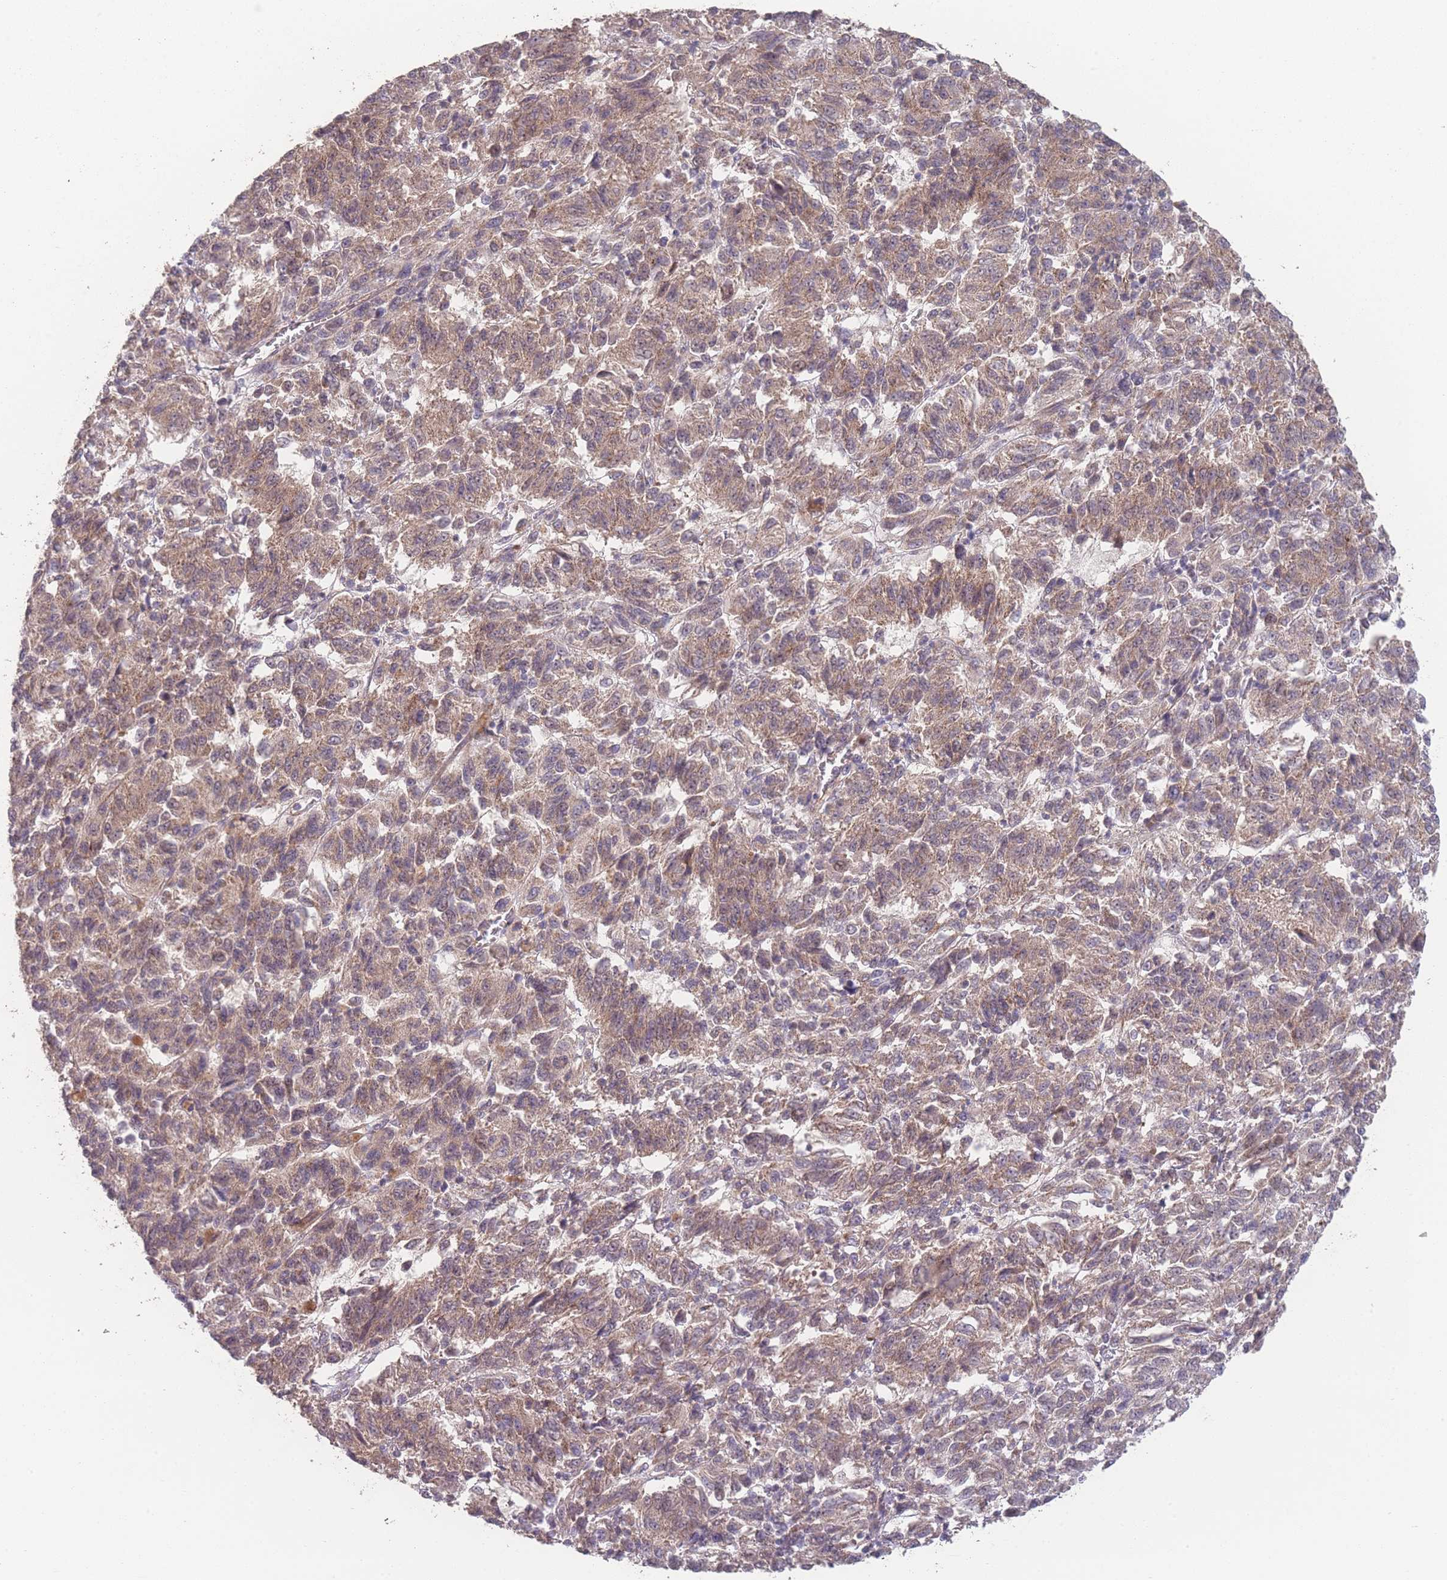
{"staining": {"intensity": "weak", "quantity": ">75%", "location": "cytoplasmic/membranous"}, "tissue": "melanoma", "cell_type": "Tumor cells", "image_type": "cancer", "snomed": [{"axis": "morphology", "description": "Malignant melanoma, Metastatic site"}, {"axis": "topography", "description": "Lung"}], "caption": "Protein expression analysis of human melanoma reveals weak cytoplasmic/membranous staining in about >75% of tumor cells. (brown staining indicates protein expression, while blue staining denotes nuclei).", "gene": "PXMP4", "patient": {"sex": "male", "age": 64}}